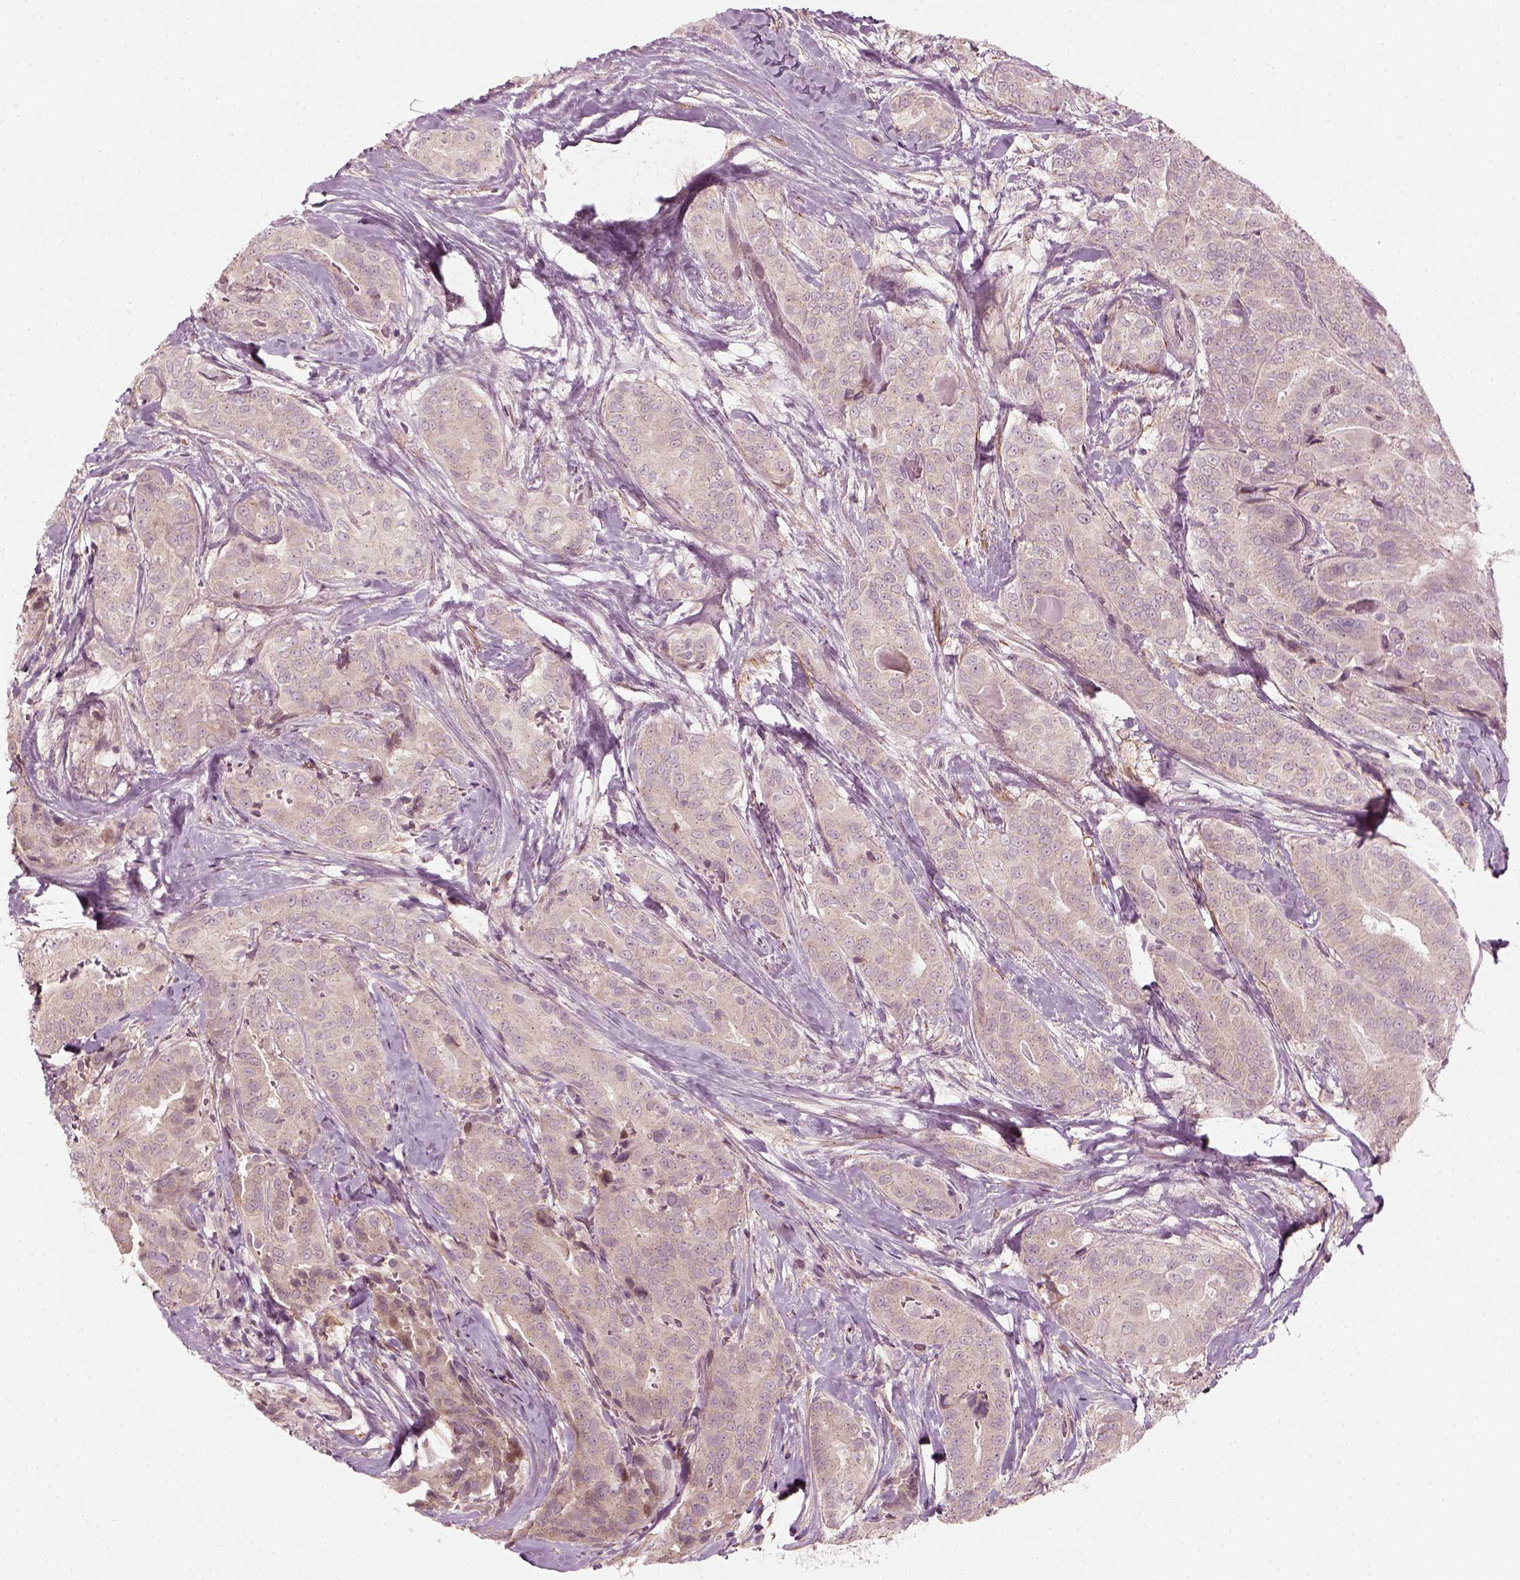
{"staining": {"intensity": "negative", "quantity": "none", "location": "none"}, "tissue": "thyroid cancer", "cell_type": "Tumor cells", "image_type": "cancer", "snomed": [{"axis": "morphology", "description": "Papillary adenocarcinoma, NOS"}, {"axis": "topography", "description": "Thyroid gland"}], "caption": "A histopathology image of human thyroid papillary adenocarcinoma is negative for staining in tumor cells.", "gene": "MLIP", "patient": {"sex": "male", "age": 61}}